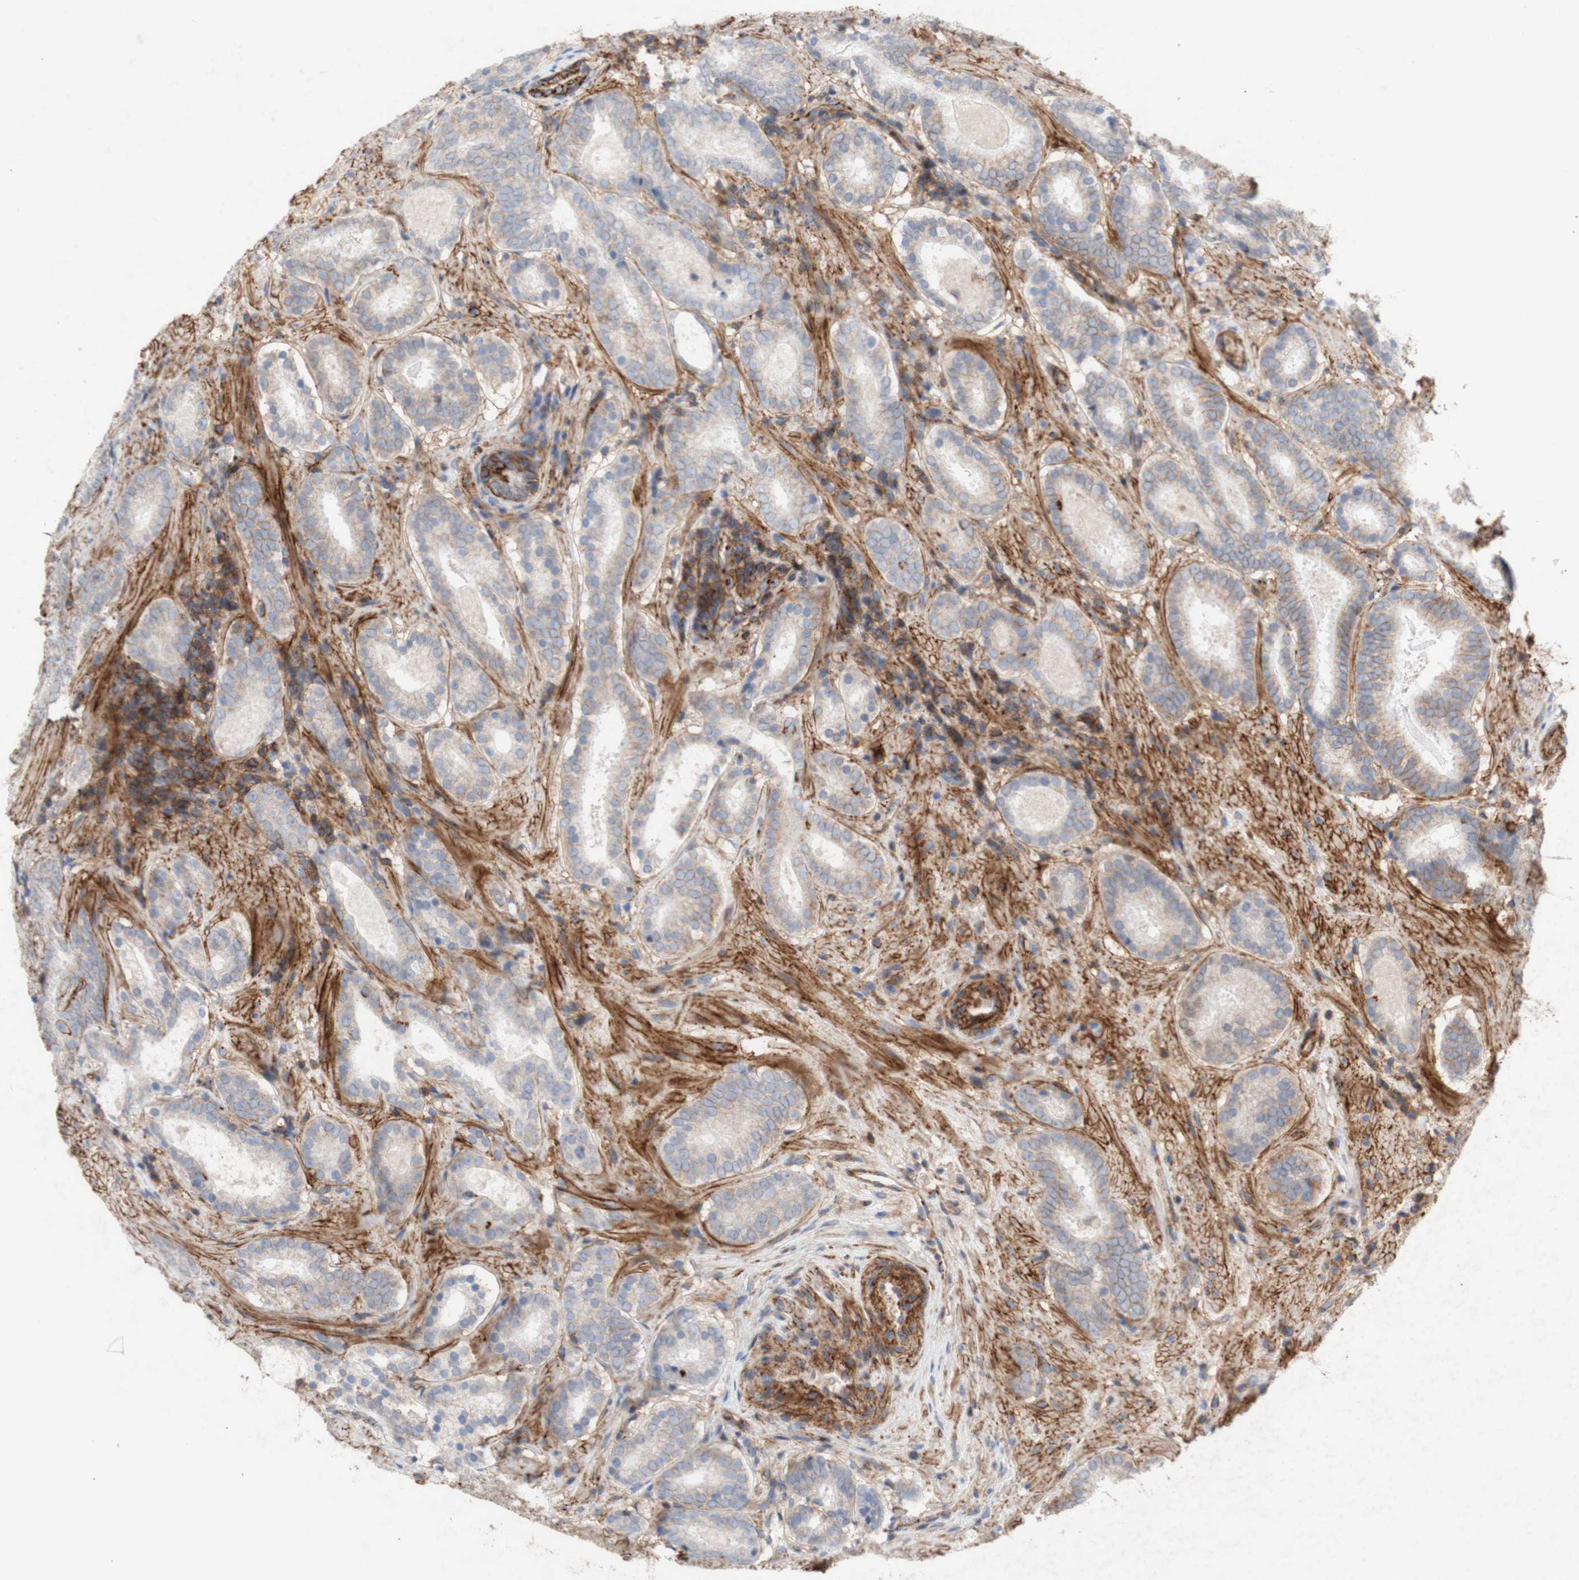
{"staining": {"intensity": "negative", "quantity": "none", "location": "none"}, "tissue": "prostate cancer", "cell_type": "Tumor cells", "image_type": "cancer", "snomed": [{"axis": "morphology", "description": "Adenocarcinoma, Low grade"}, {"axis": "topography", "description": "Prostate"}], "caption": "High magnification brightfield microscopy of prostate cancer (adenocarcinoma (low-grade)) stained with DAB (3,3'-diaminobenzidine) (brown) and counterstained with hematoxylin (blue): tumor cells show no significant expression. (Brightfield microscopy of DAB (3,3'-diaminobenzidine) immunohistochemistry at high magnification).", "gene": "ATP2A3", "patient": {"sex": "male", "age": 69}}